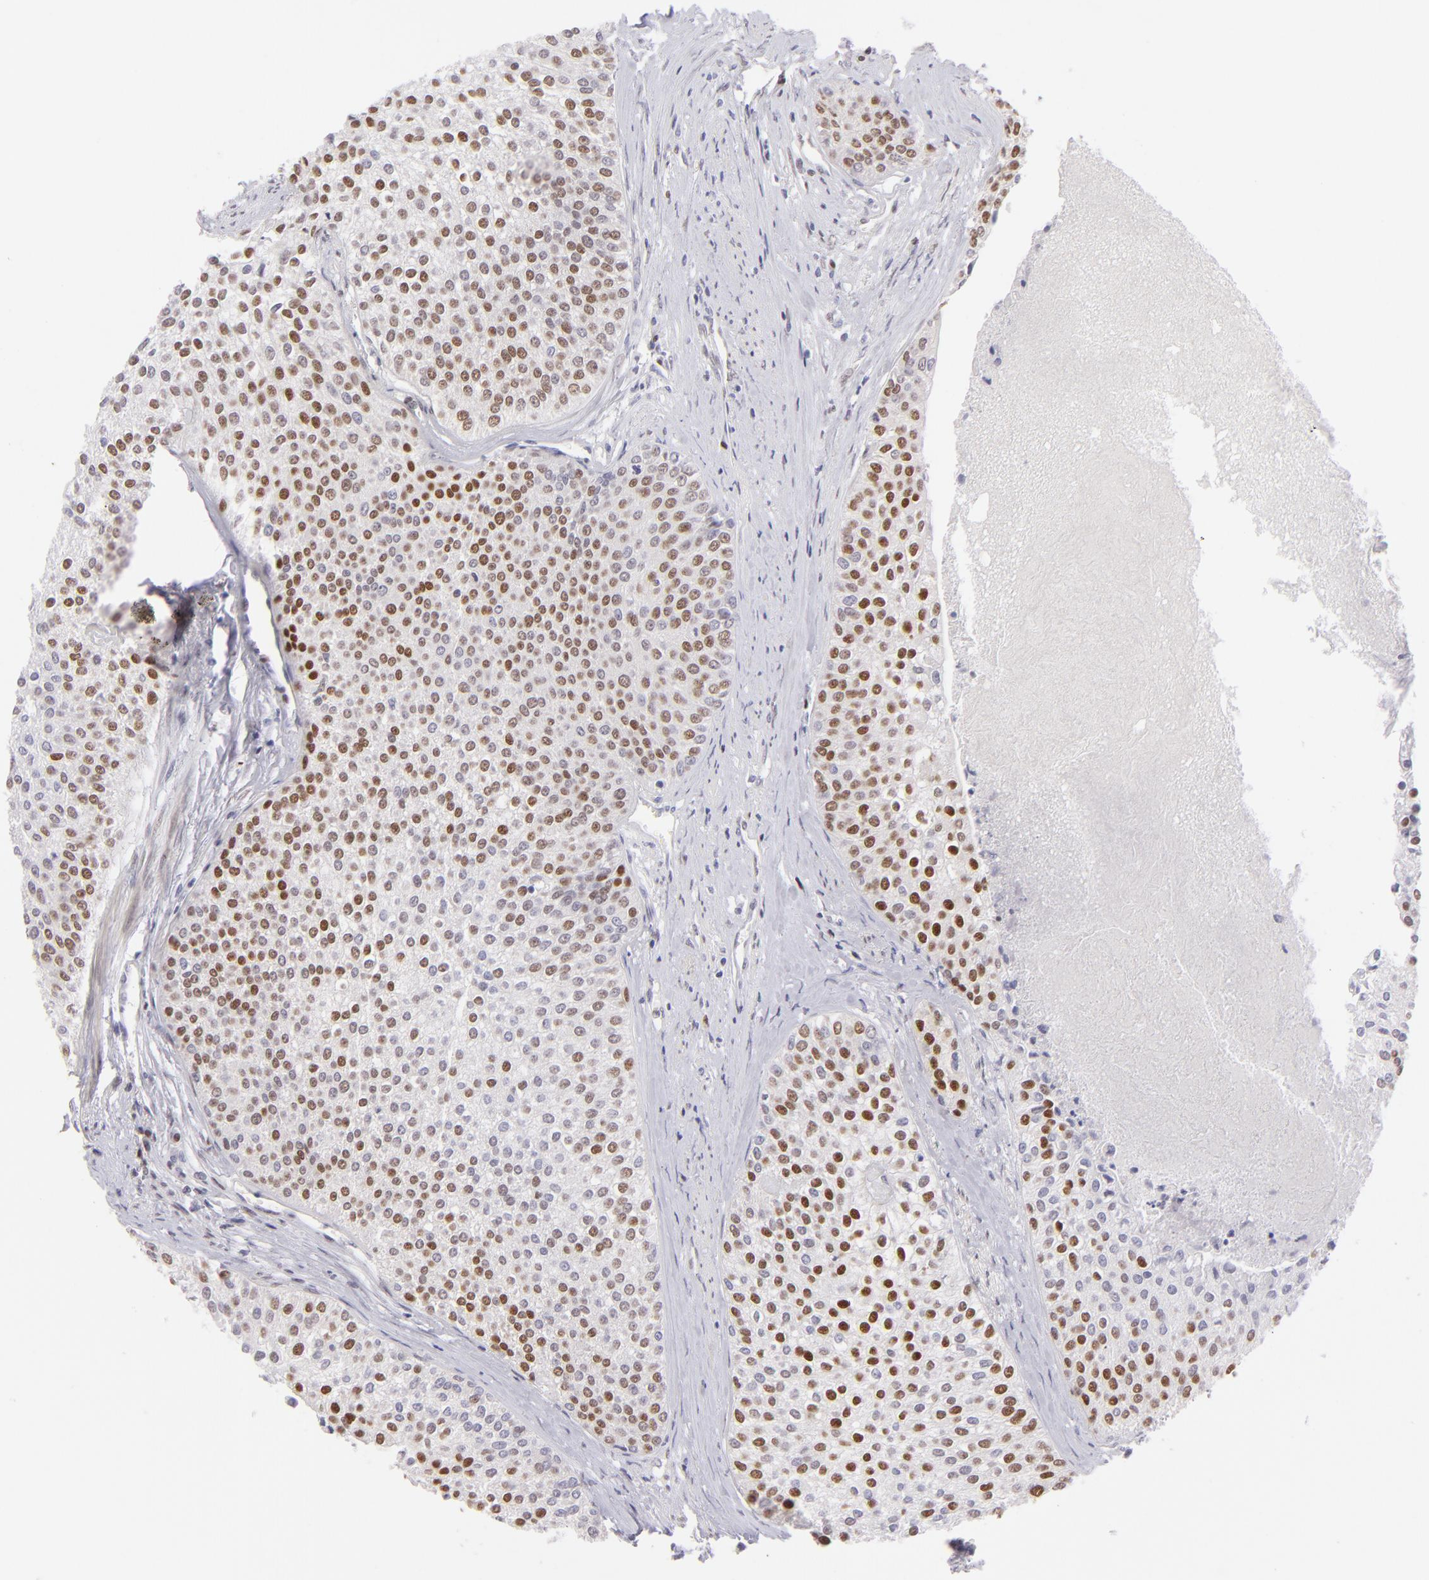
{"staining": {"intensity": "moderate", "quantity": "25%-75%", "location": "nuclear"}, "tissue": "urothelial cancer", "cell_type": "Tumor cells", "image_type": "cancer", "snomed": [{"axis": "morphology", "description": "Urothelial carcinoma, Low grade"}, {"axis": "topography", "description": "Urinary bladder"}], "caption": "Immunohistochemical staining of human urothelial cancer shows medium levels of moderate nuclear protein expression in about 25%-75% of tumor cells. (Stains: DAB (3,3'-diaminobenzidine) in brown, nuclei in blue, Microscopy: brightfield microscopy at high magnification).", "gene": "POU2F1", "patient": {"sex": "female", "age": 73}}